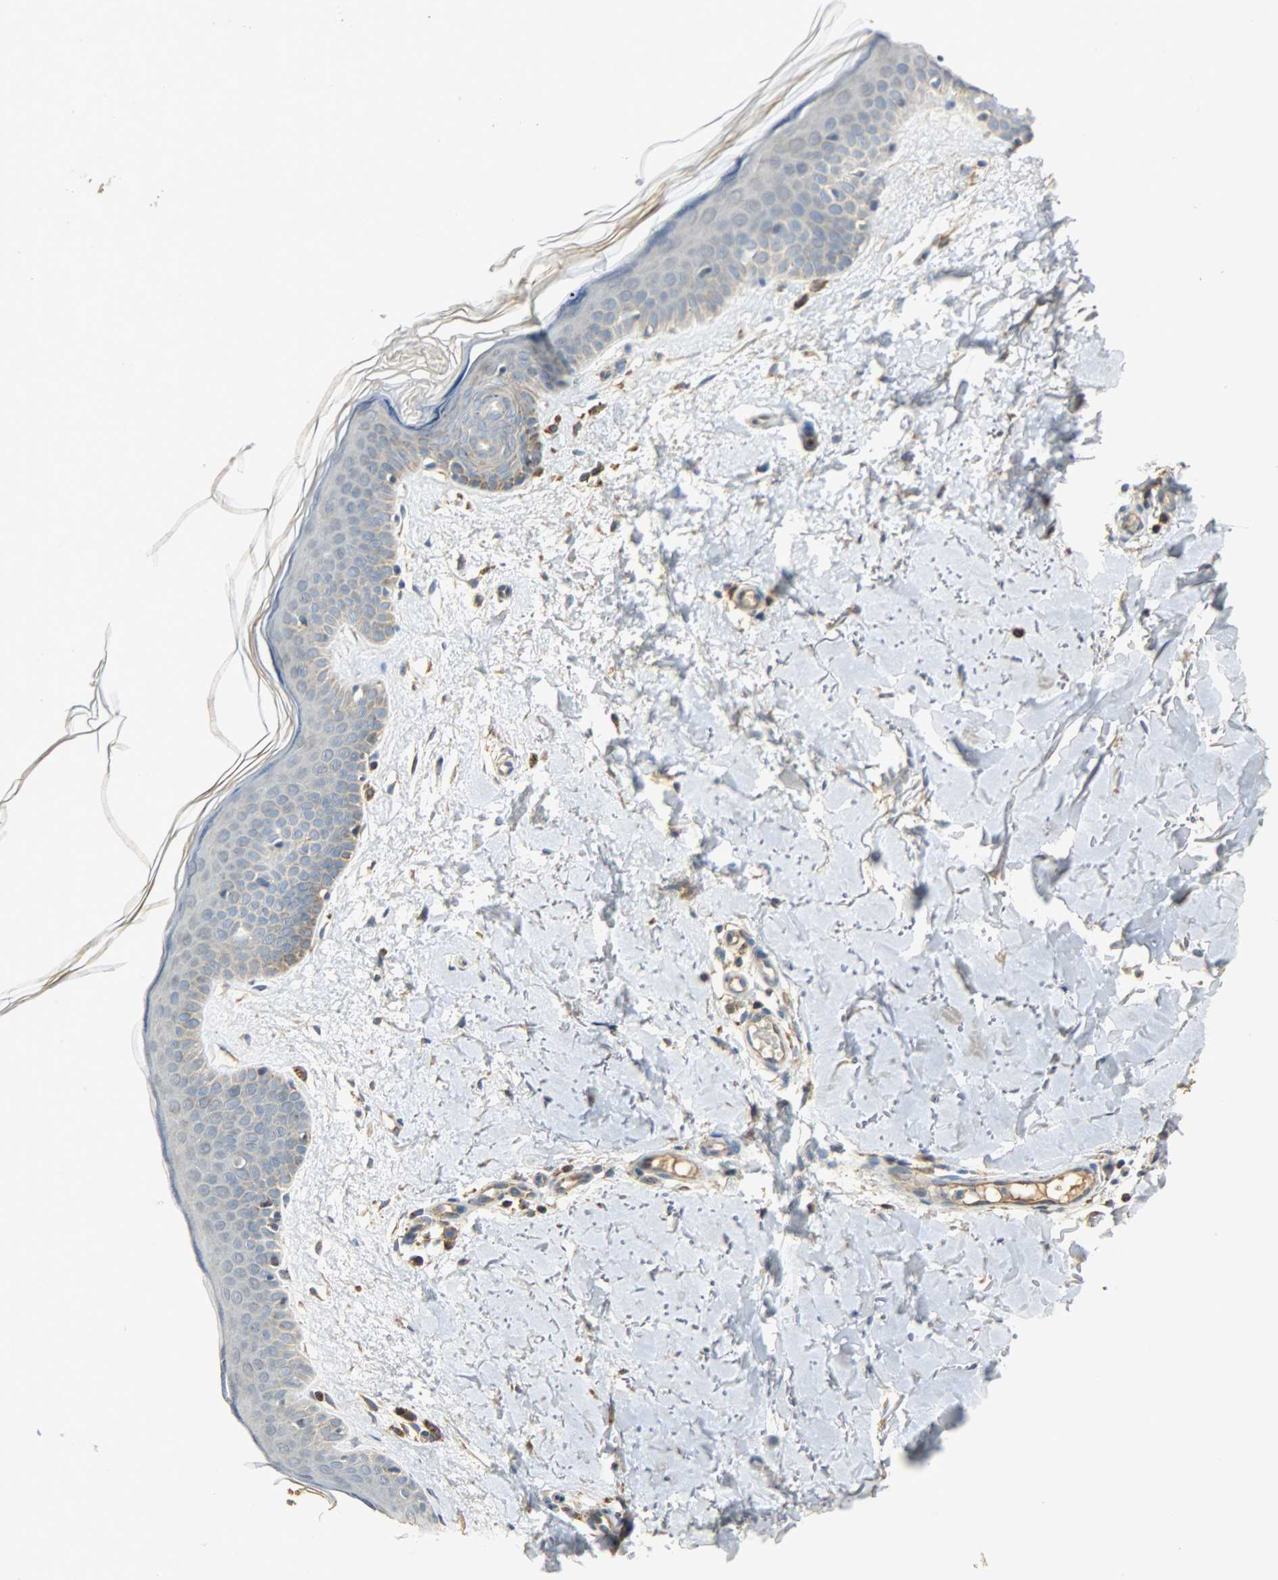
{"staining": {"intensity": "negative", "quantity": "none", "location": "none"}, "tissue": "skin", "cell_type": "Fibroblasts", "image_type": "normal", "snomed": [{"axis": "morphology", "description": "Normal tissue, NOS"}, {"axis": "topography", "description": "Skin"}], "caption": "IHC histopathology image of unremarkable skin: skin stained with DAB (3,3'-diaminobenzidine) exhibits no significant protein staining in fibroblasts.", "gene": "HDHD5", "patient": {"sex": "female", "age": 56}}